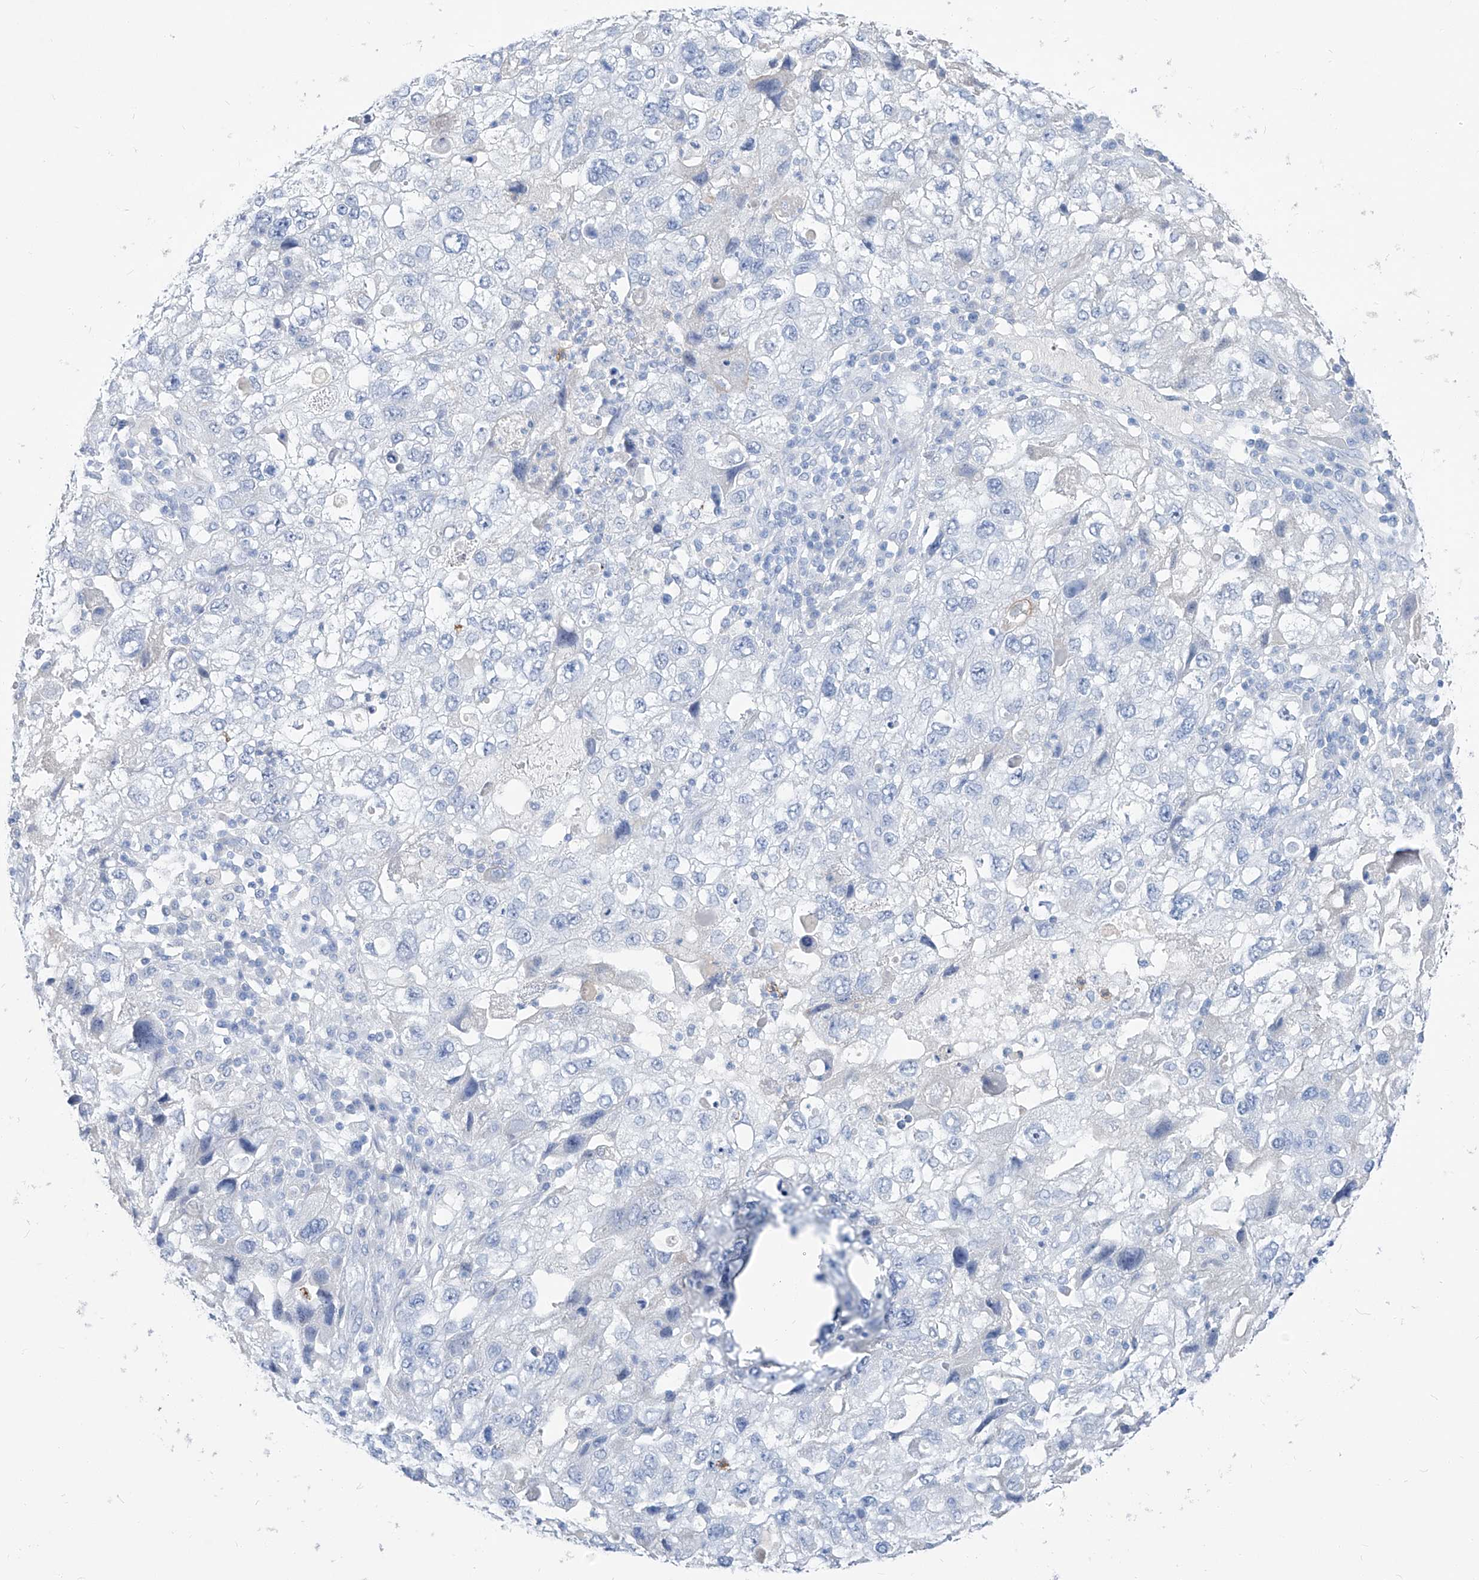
{"staining": {"intensity": "negative", "quantity": "none", "location": "none"}, "tissue": "endometrial cancer", "cell_type": "Tumor cells", "image_type": "cancer", "snomed": [{"axis": "morphology", "description": "Adenocarcinoma, NOS"}, {"axis": "topography", "description": "Endometrium"}], "caption": "Tumor cells show no significant staining in endometrial adenocarcinoma.", "gene": "FRS3", "patient": {"sex": "female", "age": 49}}